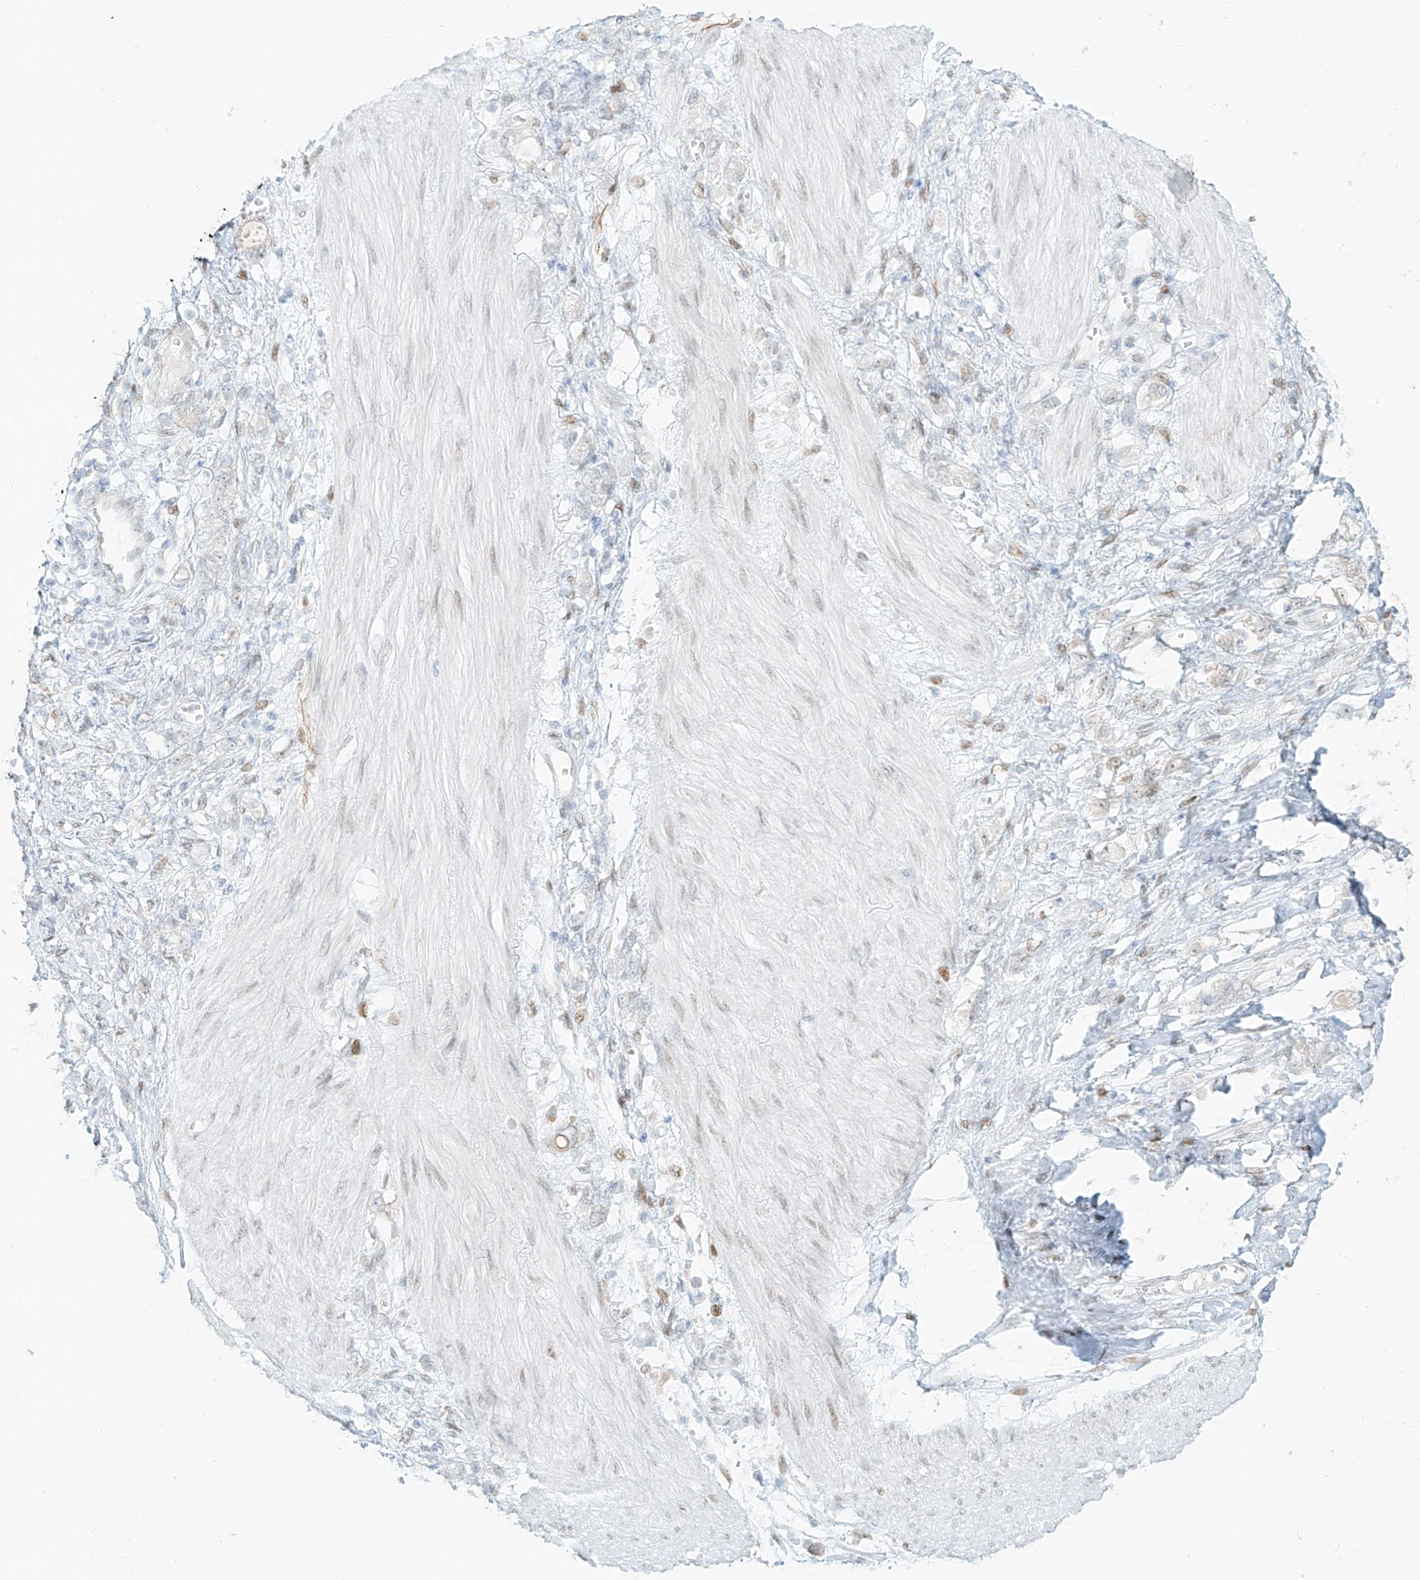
{"staining": {"intensity": "negative", "quantity": "none", "location": "none"}, "tissue": "stomach cancer", "cell_type": "Tumor cells", "image_type": "cancer", "snomed": [{"axis": "morphology", "description": "Adenocarcinoma, NOS"}, {"axis": "topography", "description": "Stomach"}], "caption": "Immunohistochemical staining of human stomach cancer (adenocarcinoma) shows no significant positivity in tumor cells.", "gene": "ZNF774", "patient": {"sex": "female", "age": 76}}